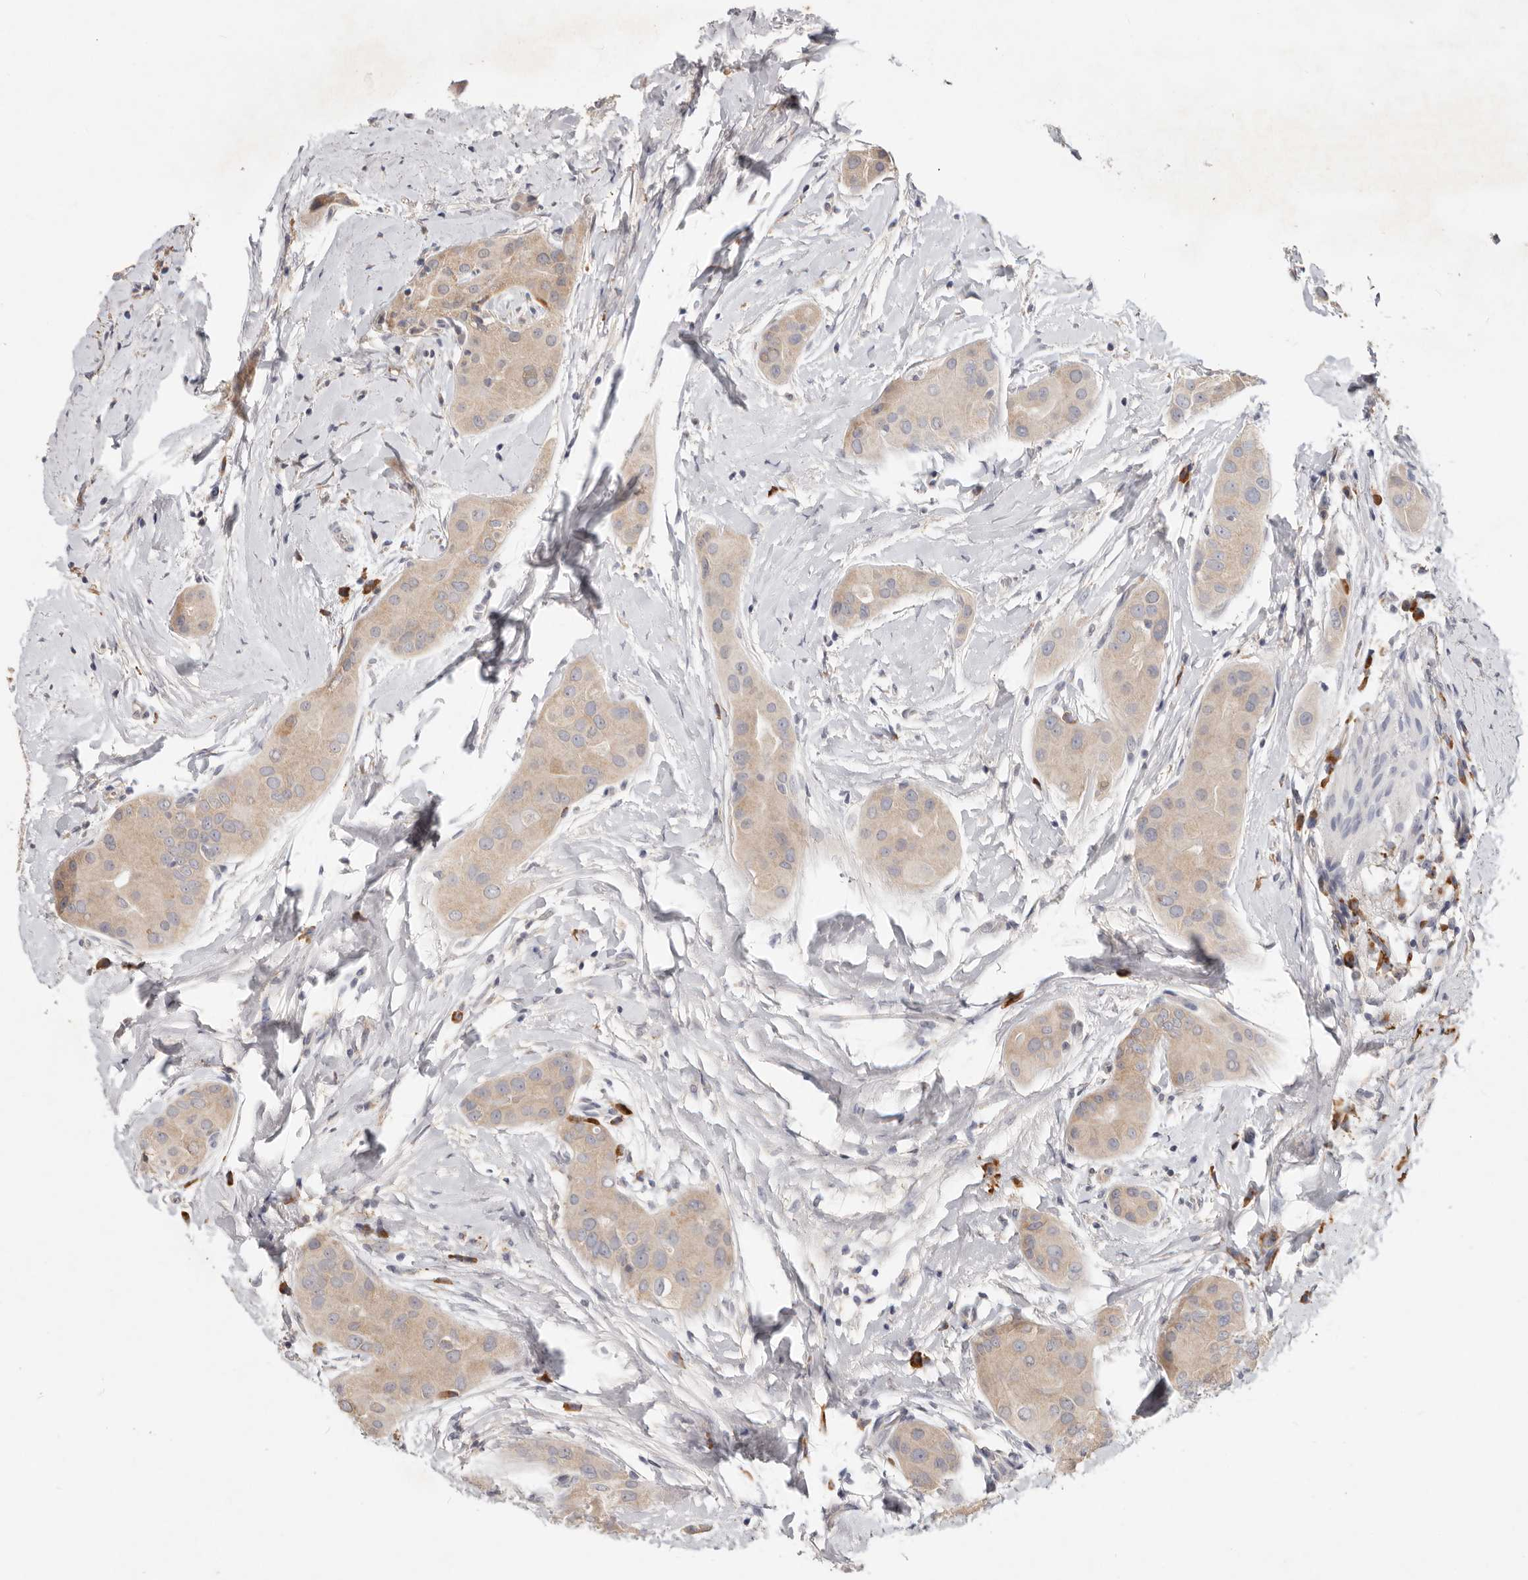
{"staining": {"intensity": "weak", "quantity": ">75%", "location": "cytoplasmic/membranous"}, "tissue": "thyroid cancer", "cell_type": "Tumor cells", "image_type": "cancer", "snomed": [{"axis": "morphology", "description": "Papillary adenocarcinoma, NOS"}, {"axis": "topography", "description": "Thyroid gland"}], "caption": "There is low levels of weak cytoplasmic/membranous staining in tumor cells of thyroid cancer (papillary adenocarcinoma), as demonstrated by immunohistochemical staining (brown color).", "gene": "WDR77", "patient": {"sex": "male", "age": 33}}